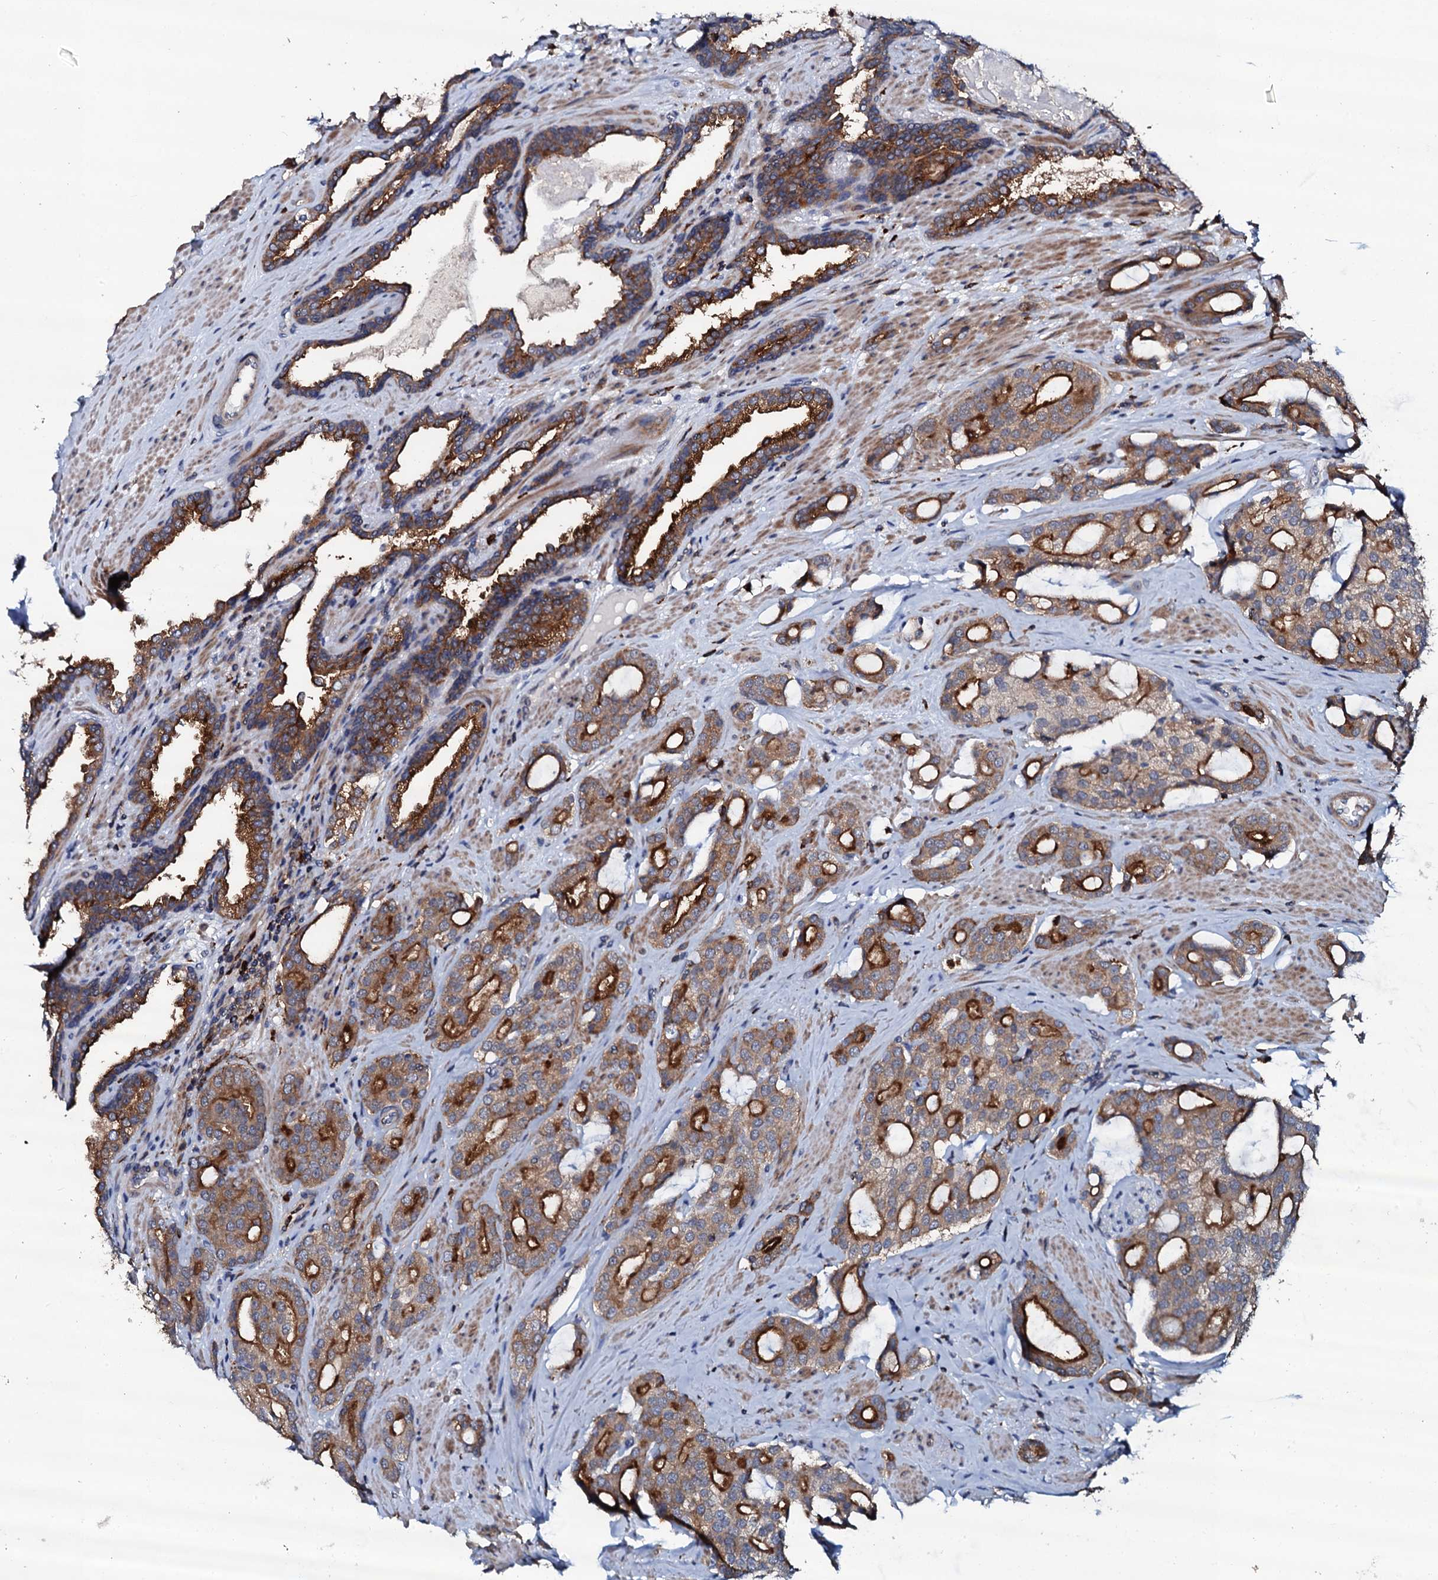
{"staining": {"intensity": "strong", "quantity": "25%-75%", "location": "cytoplasmic/membranous"}, "tissue": "prostate cancer", "cell_type": "Tumor cells", "image_type": "cancer", "snomed": [{"axis": "morphology", "description": "Adenocarcinoma, High grade"}, {"axis": "topography", "description": "Prostate"}], "caption": "Prostate high-grade adenocarcinoma stained with immunohistochemistry (IHC) shows strong cytoplasmic/membranous positivity in about 25%-75% of tumor cells.", "gene": "VAMP8", "patient": {"sex": "male", "age": 63}}